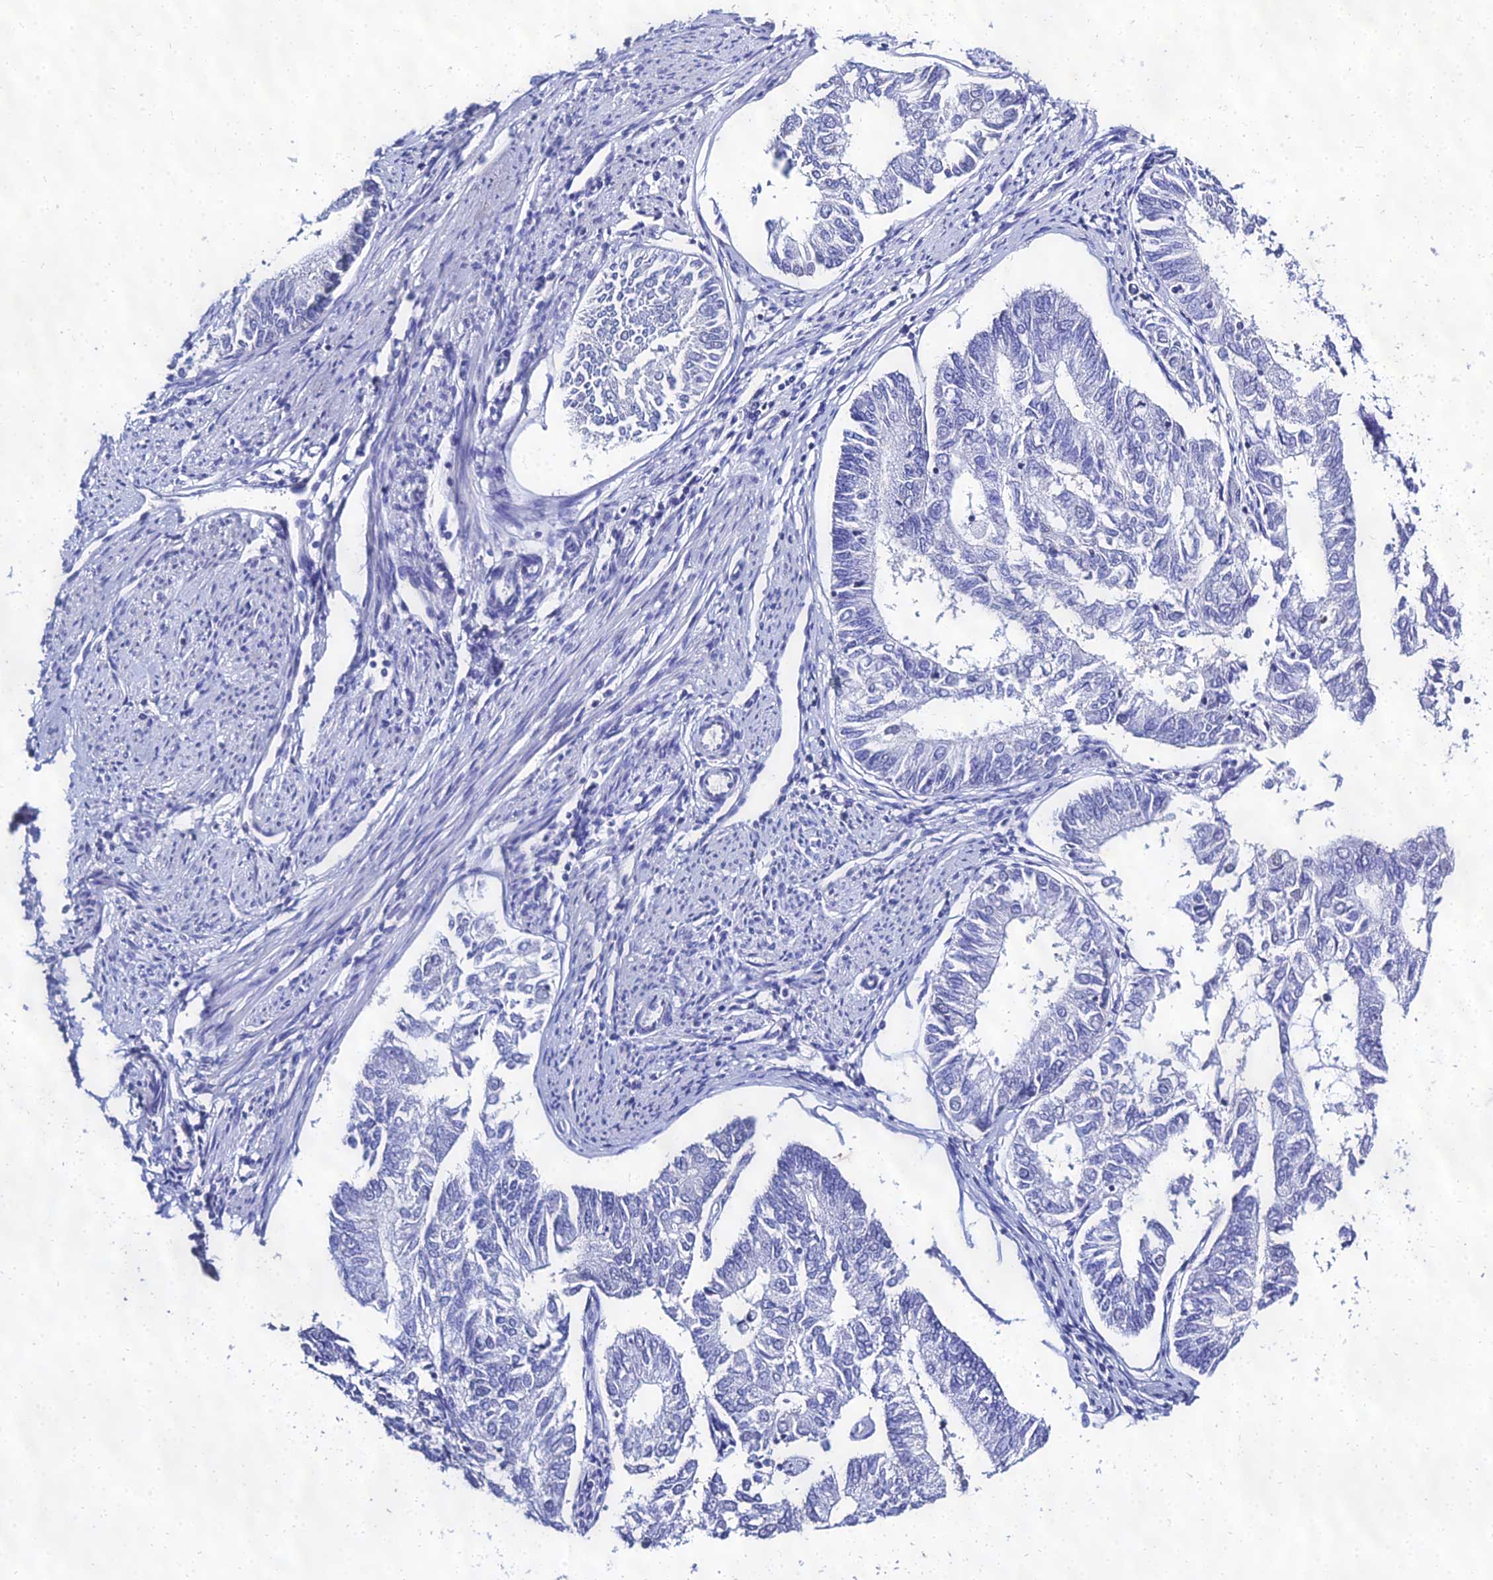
{"staining": {"intensity": "negative", "quantity": "none", "location": "none"}, "tissue": "endometrial cancer", "cell_type": "Tumor cells", "image_type": "cancer", "snomed": [{"axis": "morphology", "description": "Adenocarcinoma, NOS"}, {"axis": "topography", "description": "Endometrium"}], "caption": "The micrograph reveals no staining of tumor cells in adenocarcinoma (endometrial).", "gene": "PPP4R2", "patient": {"sex": "female", "age": 68}}